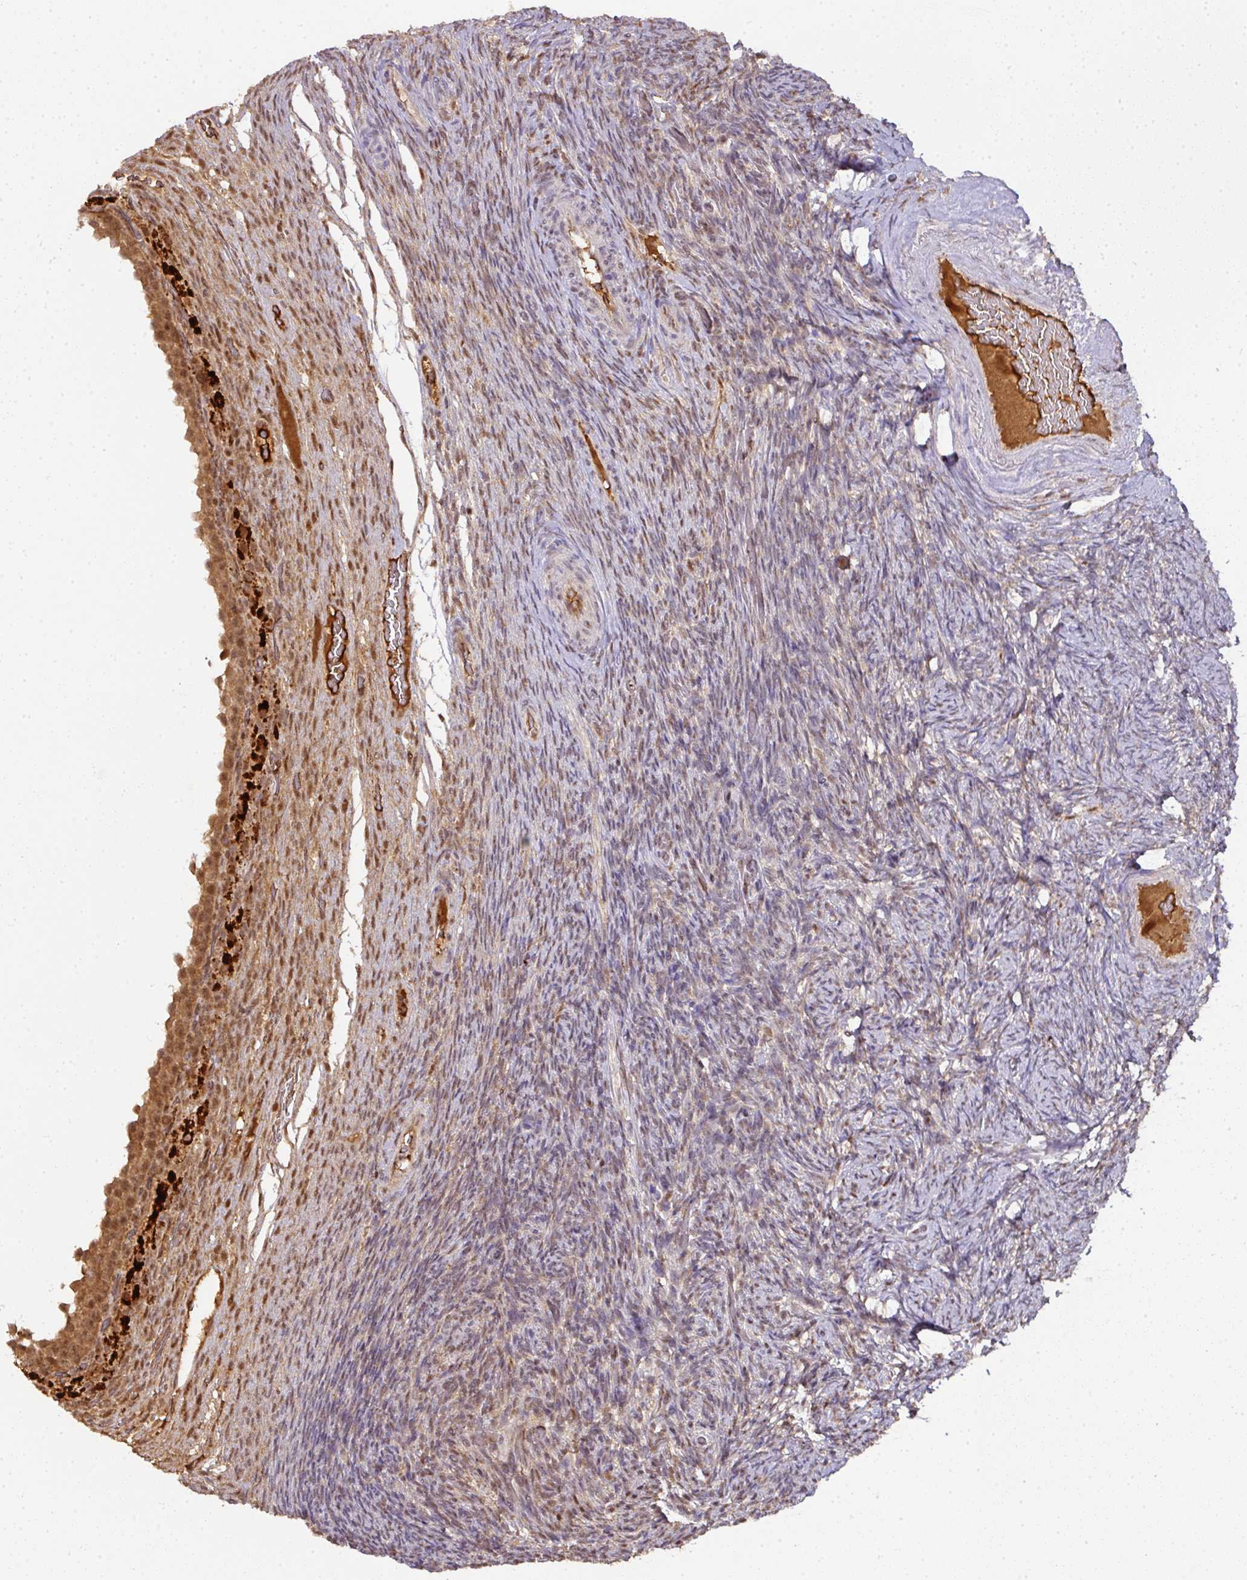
{"staining": {"intensity": "weak", "quantity": "<25%", "location": "cytoplasmic/membranous,nuclear"}, "tissue": "ovary", "cell_type": "Ovarian stroma cells", "image_type": "normal", "snomed": [{"axis": "morphology", "description": "Normal tissue, NOS"}, {"axis": "topography", "description": "Ovary"}], "caption": "DAB (3,3'-diaminobenzidine) immunohistochemical staining of normal human ovary demonstrates no significant expression in ovarian stroma cells. Nuclei are stained in blue.", "gene": "RANBP9", "patient": {"sex": "female", "age": 34}}